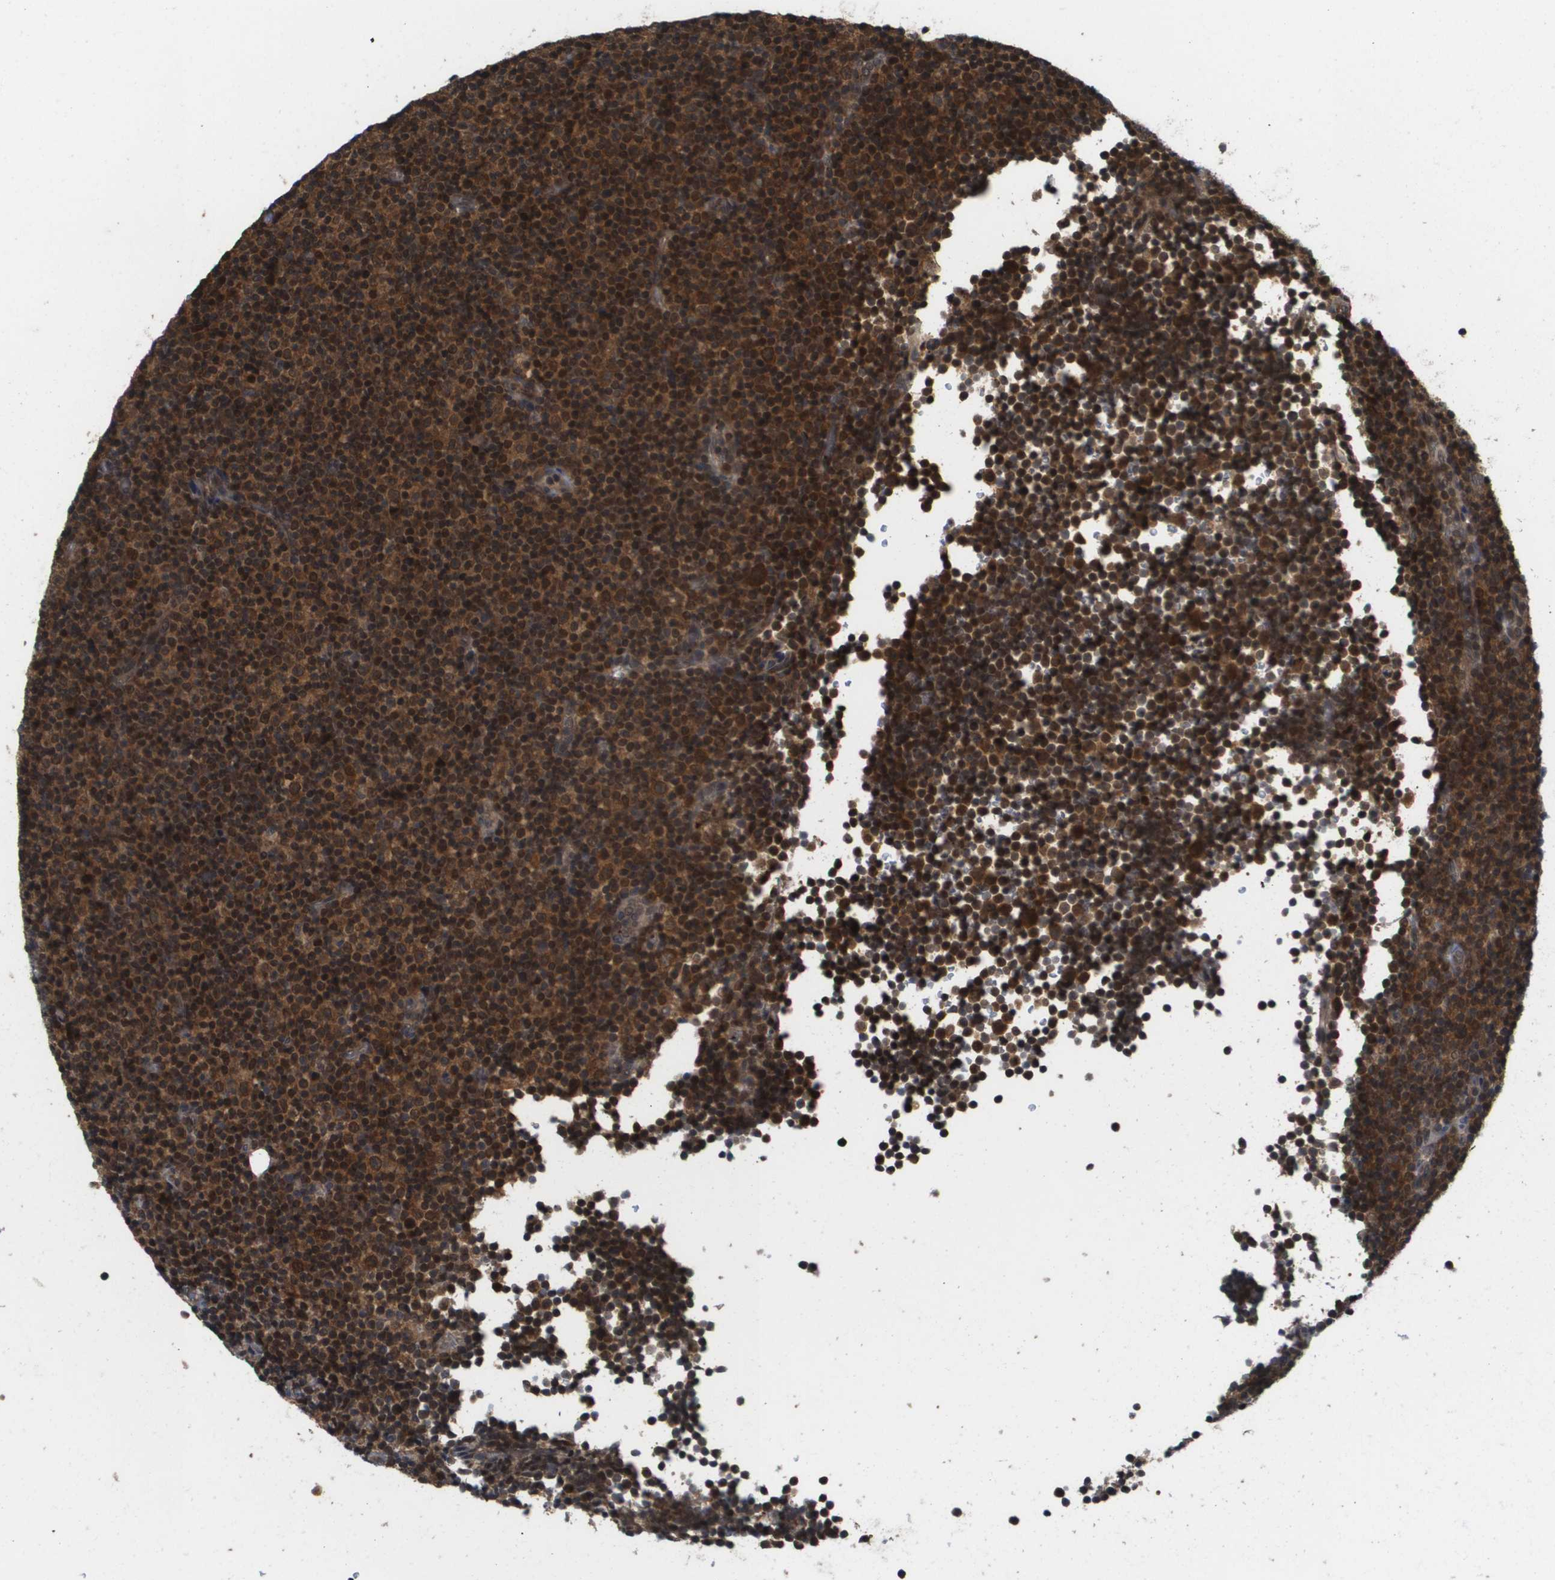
{"staining": {"intensity": "strong", "quantity": ">75%", "location": "cytoplasmic/membranous,nuclear"}, "tissue": "lymphoma", "cell_type": "Tumor cells", "image_type": "cancer", "snomed": [{"axis": "morphology", "description": "Malignant lymphoma, non-Hodgkin's type, Low grade"}, {"axis": "topography", "description": "Lymph node"}], "caption": "The immunohistochemical stain shows strong cytoplasmic/membranous and nuclear staining in tumor cells of lymphoma tissue. Using DAB (3,3'-diaminobenzidine) (brown) and hematoxylin (blue) stains, captured at high magnification using brightfield microscopy.", "gene": "RBM38", "patient": {"sex": "female", "age": 67}}